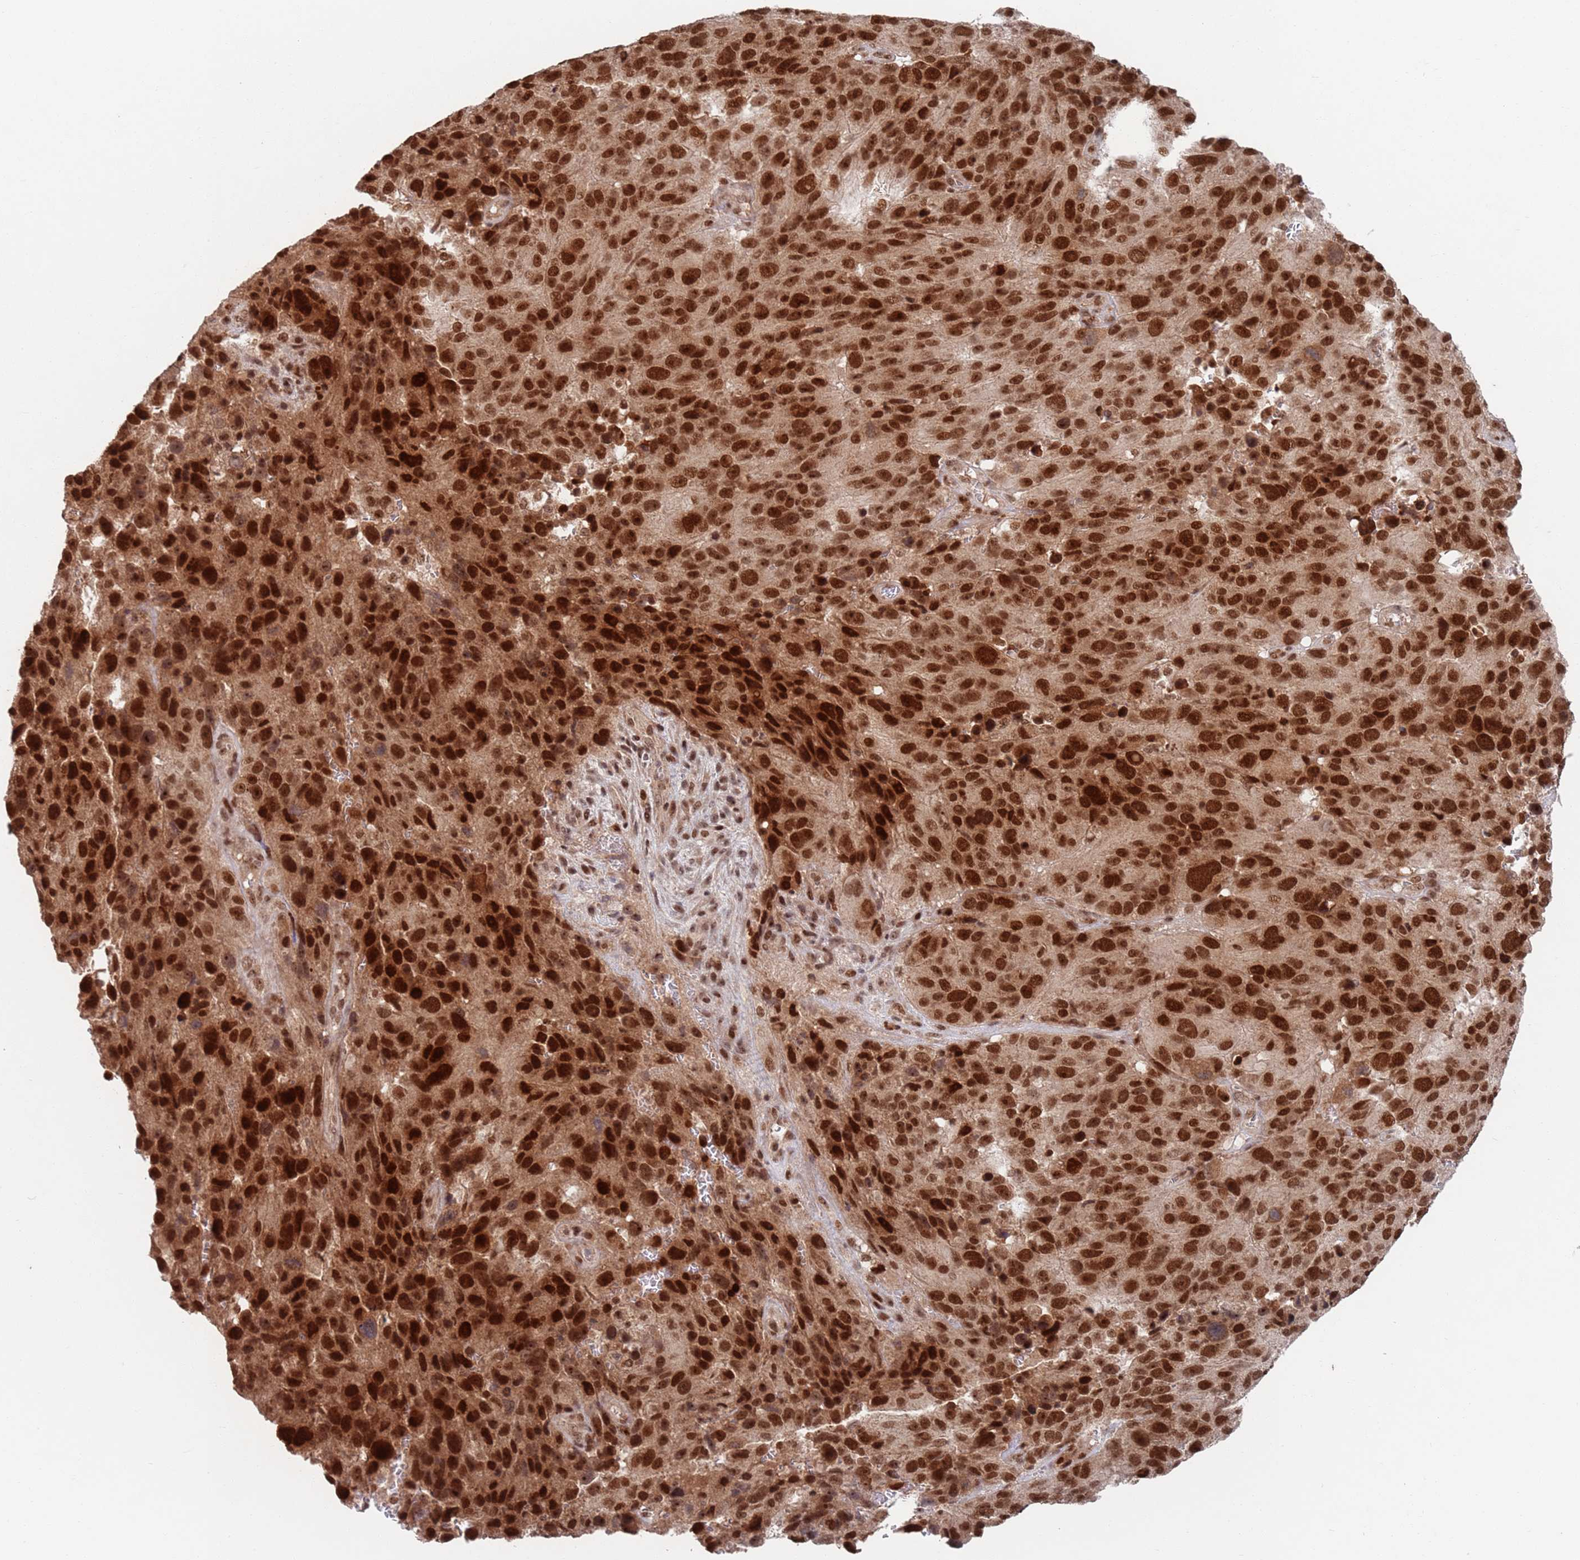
{"staining": {"intensity": "strong", "quantity": ">75%", "location": "nuclear"}, "tissue": "melanoma", "cell_type": "Tumor cells", "image_type": "cancer", "snomed": [{"axis": "morphology", "description": "Malignant melanoma, NOS"}, {"axis": "topography", "description": "Skin"}], "caption": "Immunohistochemistry (DAB (3,3'-diaminobenzidine)) staining of human malignant melanoma displays strong nuclear protein expression in about >75% of tumor cells. (DAB IHC with brightfield microscopy, high magnification).", "gene": "RPP25", "patient": {"sex": "male", "age": 84}}